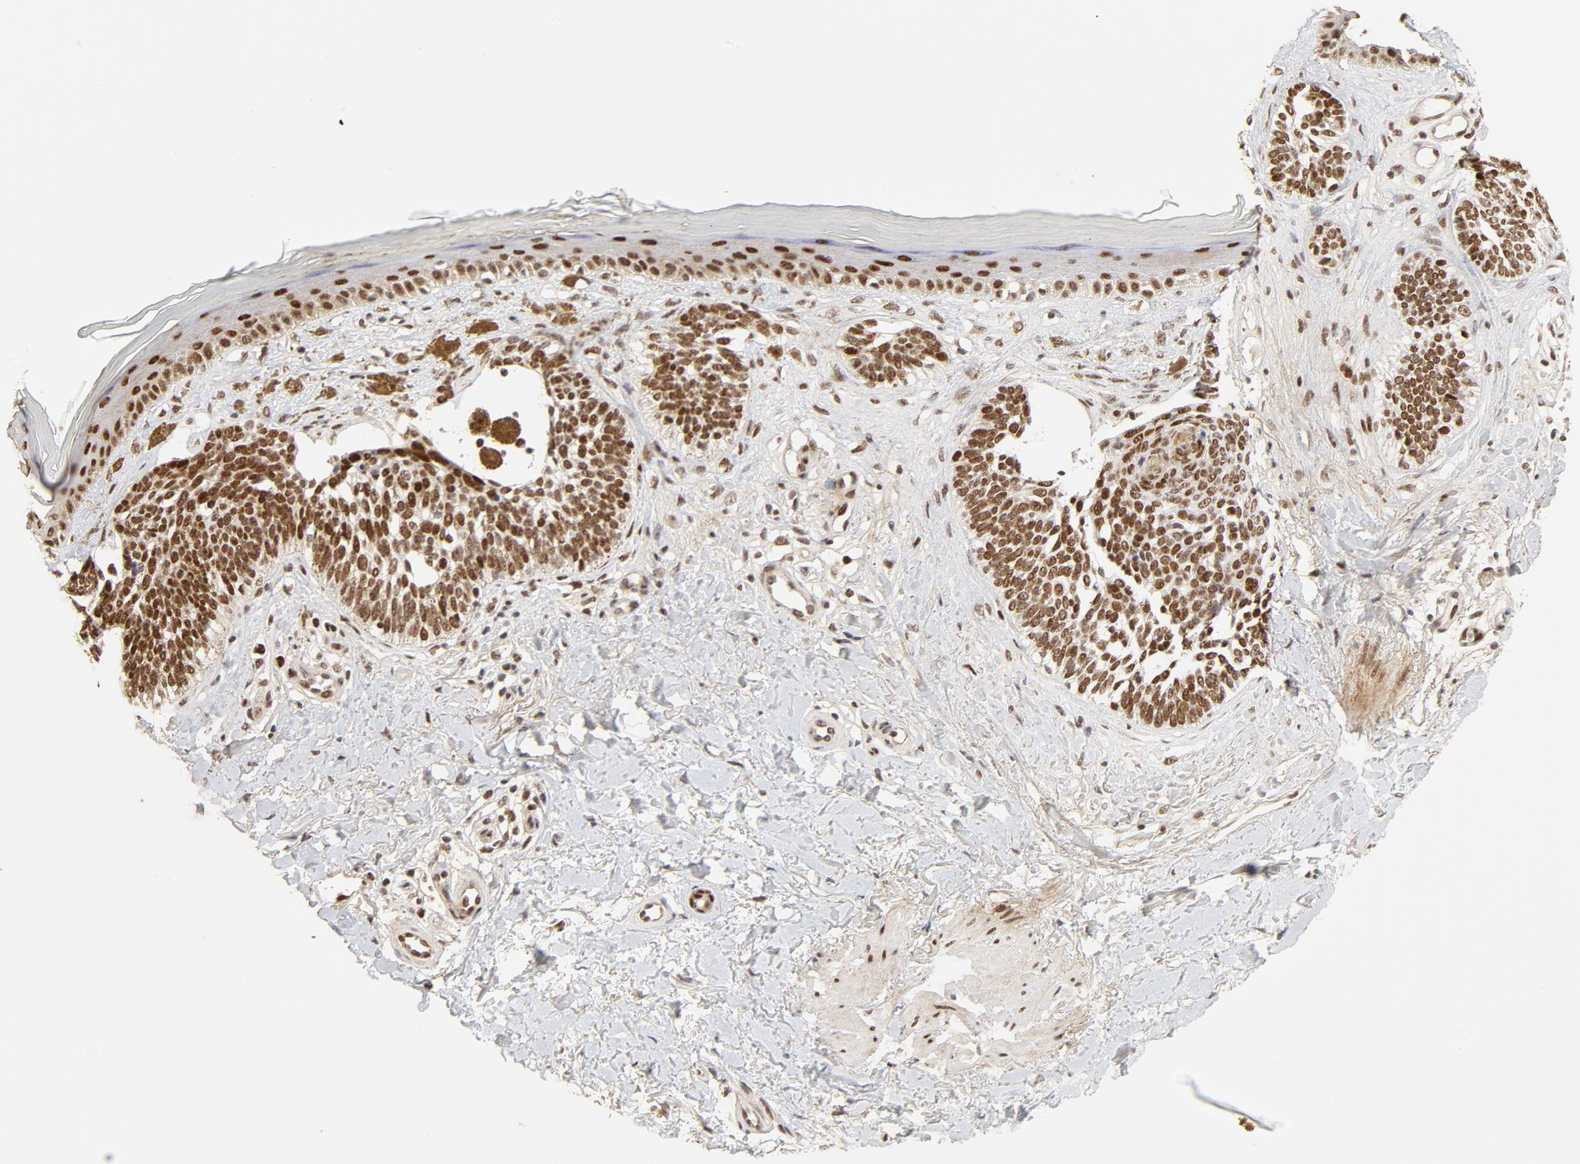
{"staining": {"intensity": "moderate", "quantity": ">75%", "location": "nuclear"}, "tissue": "skin cancer", "cell_type": "Tumor cells", "image_type": "cancer", "snomed": [{"axis": "morphology", "description": "Basal cell carcinoma"}, {"axis": "topography", "description": "Skin"}], "caption": "DAB immunohistochemical staining of basal cell carcinoma (skin) displays moderate nuclear protein expression in about >75% of tumor cells.", "gene": "GTF2I", "patient": {"sex": "female", "age": 84}}